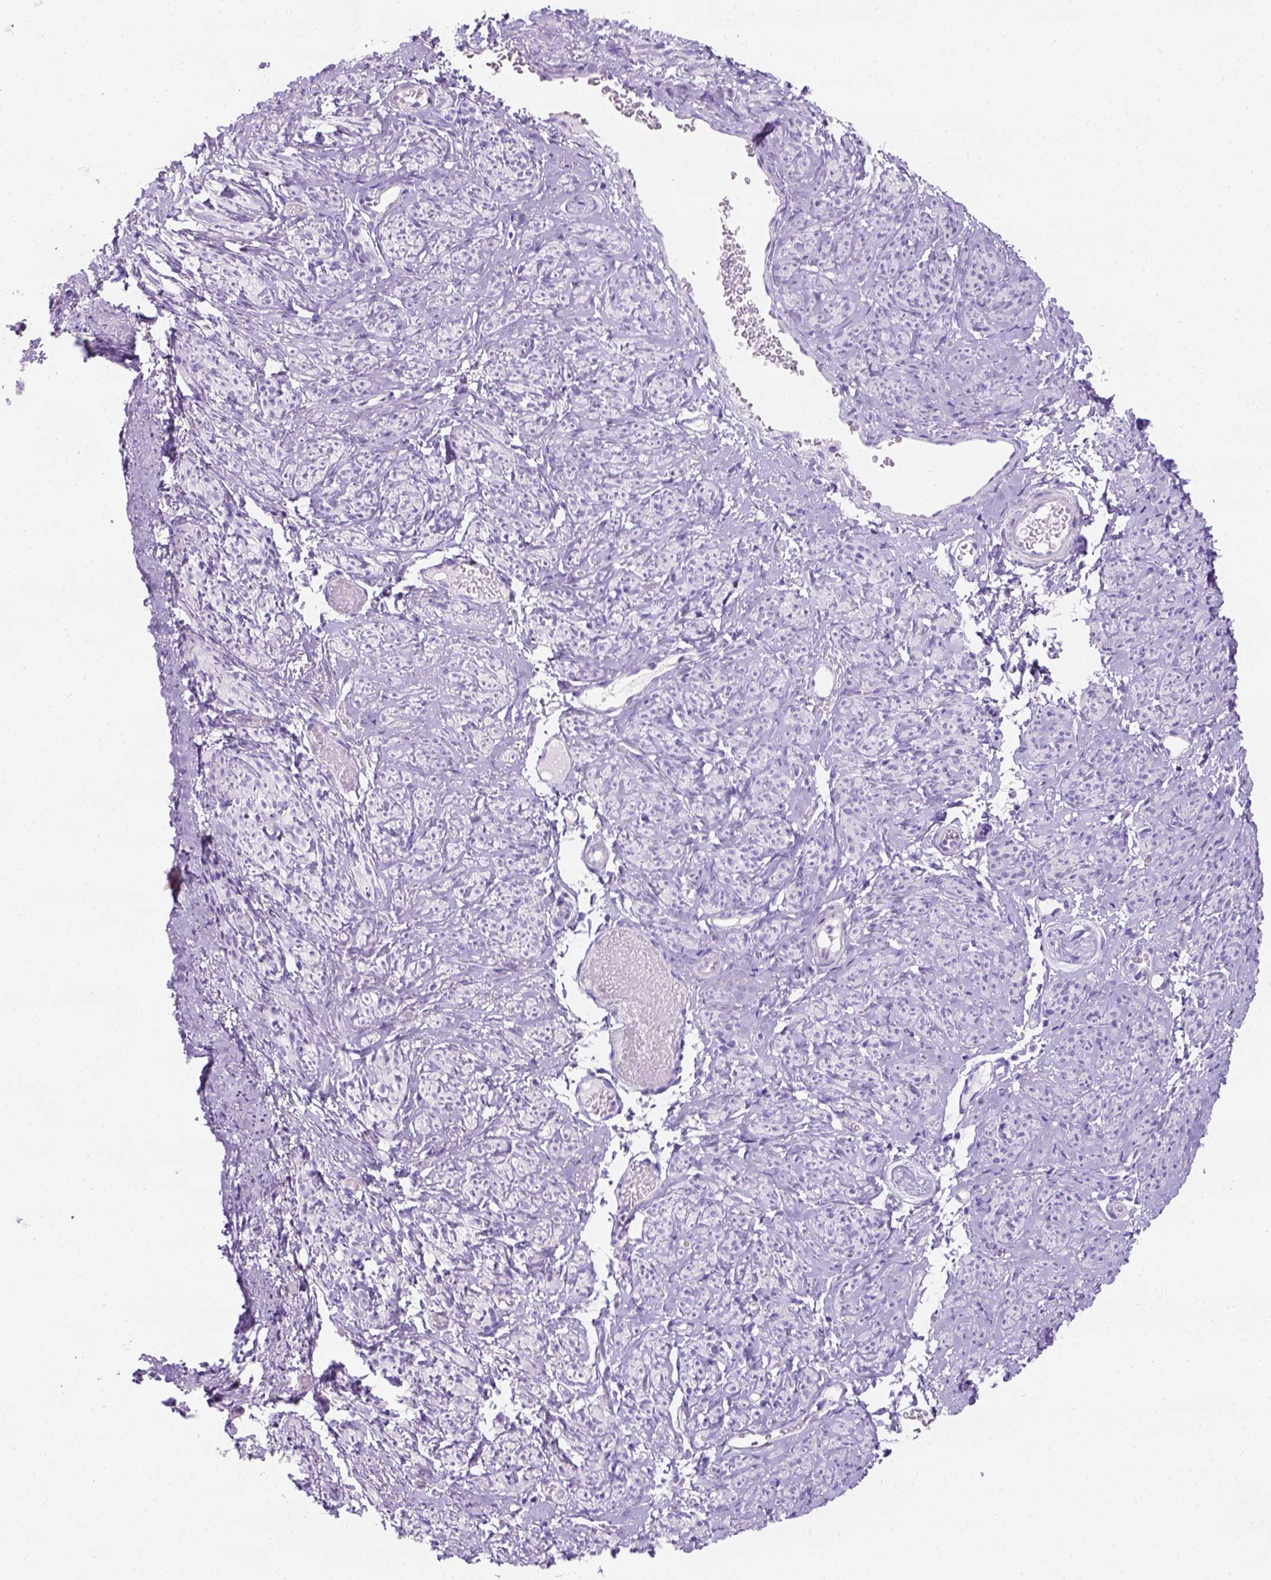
{"staining": {"intensity": "negative", "quantity": "none", "location": "none"}, "tissue": "smooth muscle", "cell_type": "Smooth muscle cells", "image_type": "normal", "snomed": [{"axis": "morphology", "description": "Normal tissue, NOS"}, {"axis": "topography", "description": "Smooth muscle"}], "caption": "The immunohistochemistry (IHC) micrograph has no significant expression in smooth muscle cells of smooth muscle.", "gene": "C7orf57", "patient": {"sex": "female", "age": 65}}